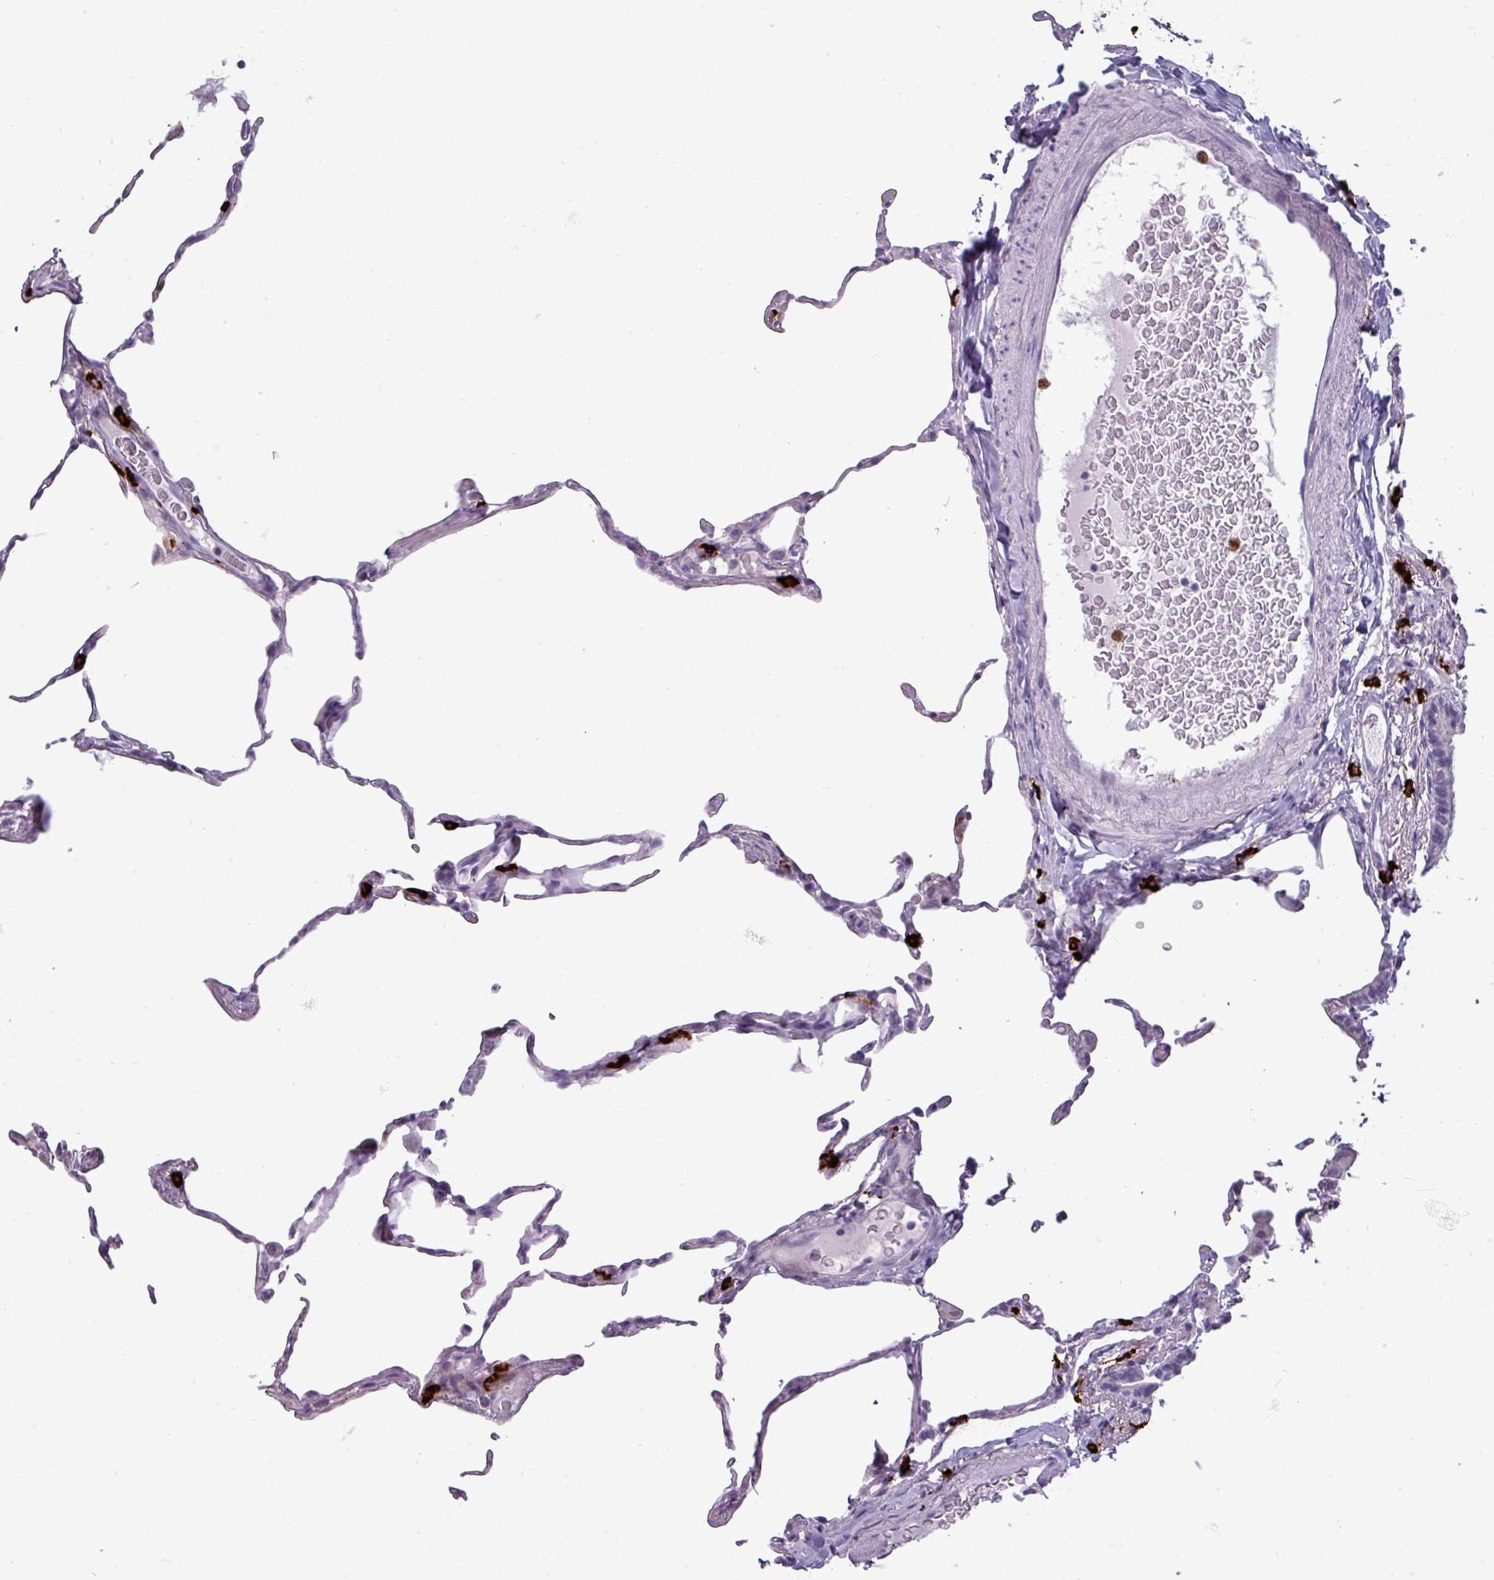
{"staining": {"intensity": "negative", "quantity": "none", "location": "none"}, "tissue": "lung", "cell_type": "Alveolar cells", "image_type": "normal", "snomed": [{"axis": "morphology", "description": "Normal tissue, NOS"}, {"axis": "topography", "description": "Lung"}], "caption": "Lung was stained to show a protein in brown. There is no significant staining in alveolar cells. (DAB IHC with hematoxylin counter stain).", "gene": "TRIM39", "patient": {"sex": "female", "age": 57}}